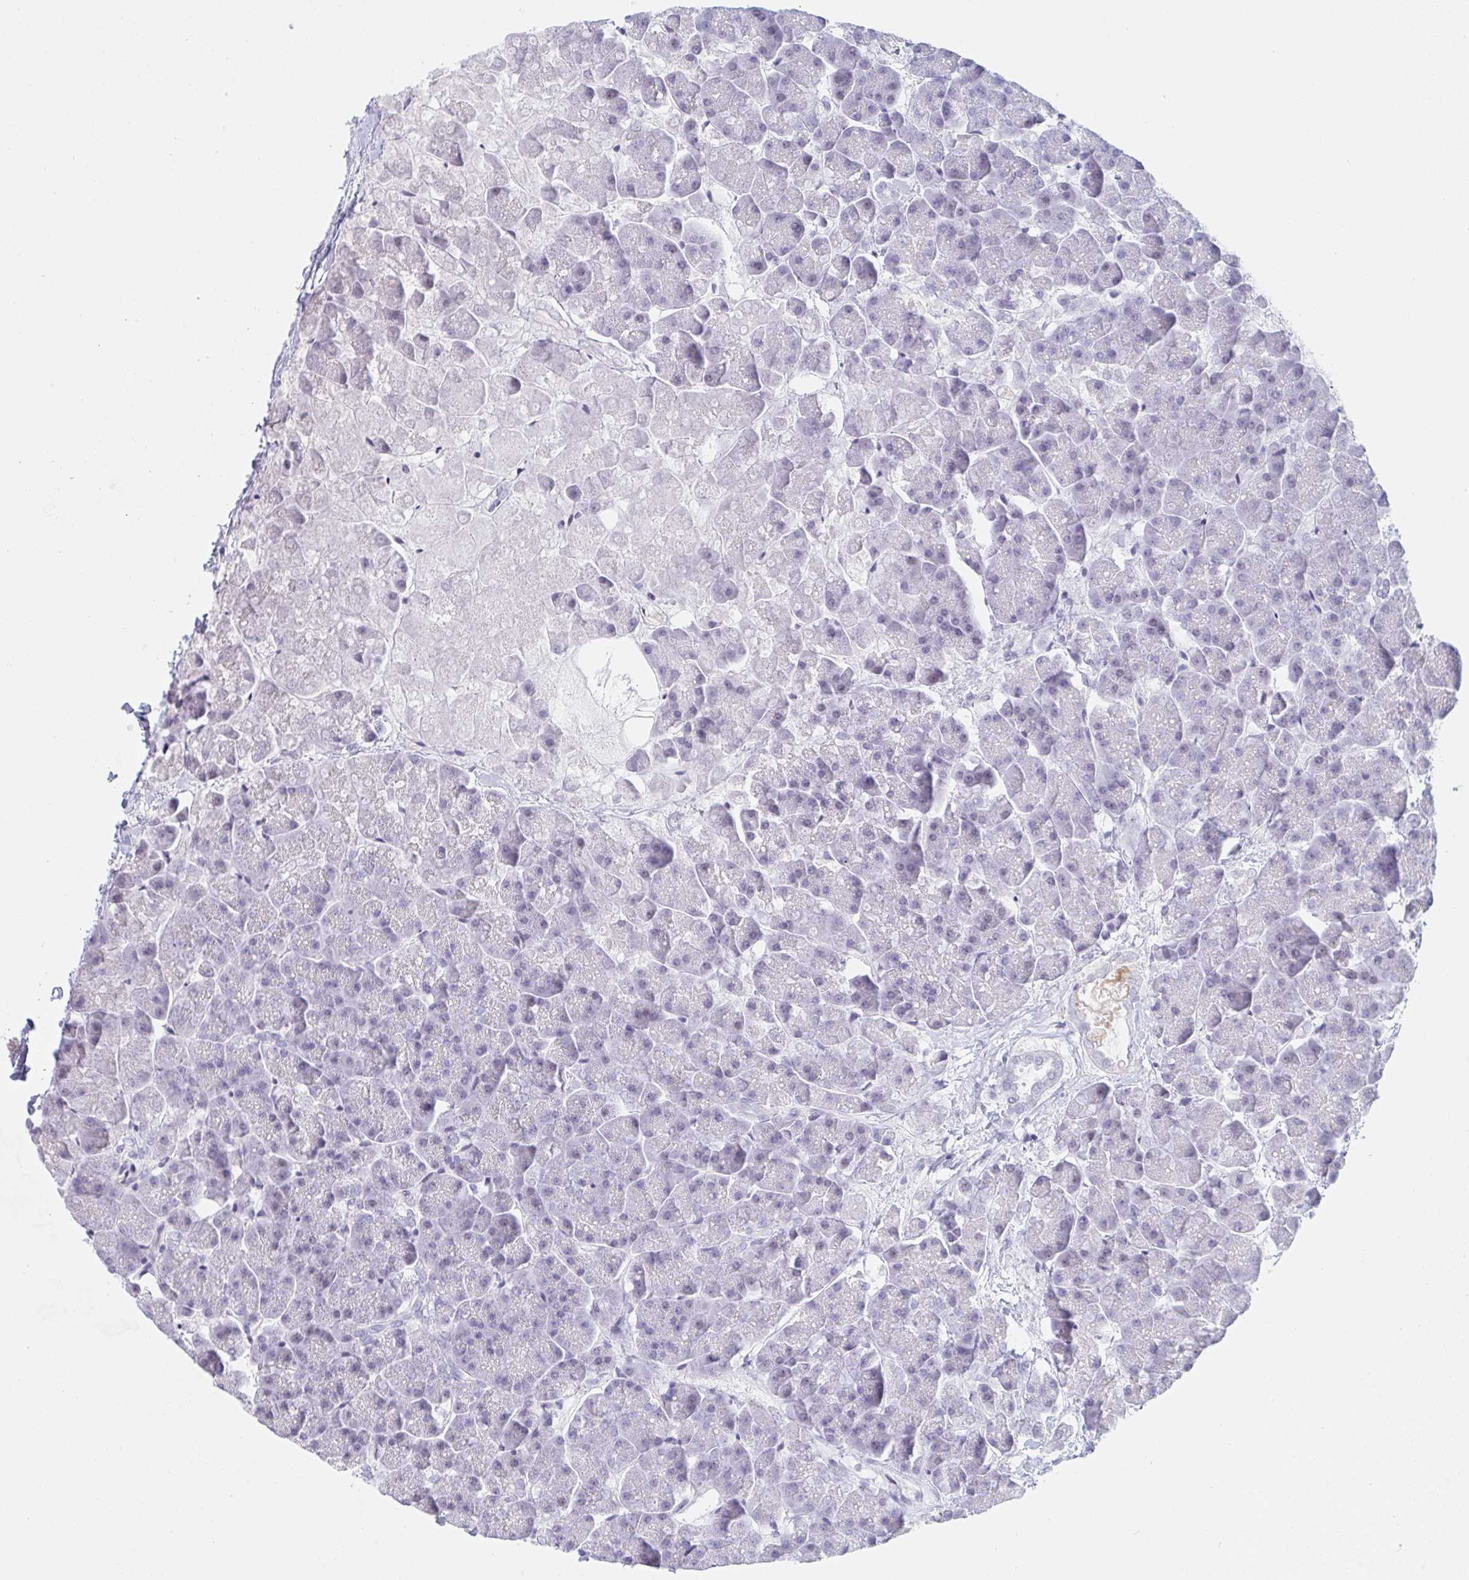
{"staining": {"intensity": "negative", "quantity": "none", "location": "none"}, "tissue": "pancreas", "cell_type": "Exocrine glandular cells", "image_type": "normal", "snomed": [{"axis": "morphology", "description": "Normal tissue, NOS"}, {"axis": "topography", "description": "Pancreas"}, {"axis": "topography", "description": "Peripheral nerve tissue"}], "caption": "High power microscopy photomicrograph of an immunohistochemistry image of normal pancreas, revealing no significant positivity in exocrine glandular cells. The staining is performed using DAB brown chromogen with nuclei counter-stained in using hematoxylin.", "gene": "DSCAML1", "patient": {"sex": "male", "age": 54}}